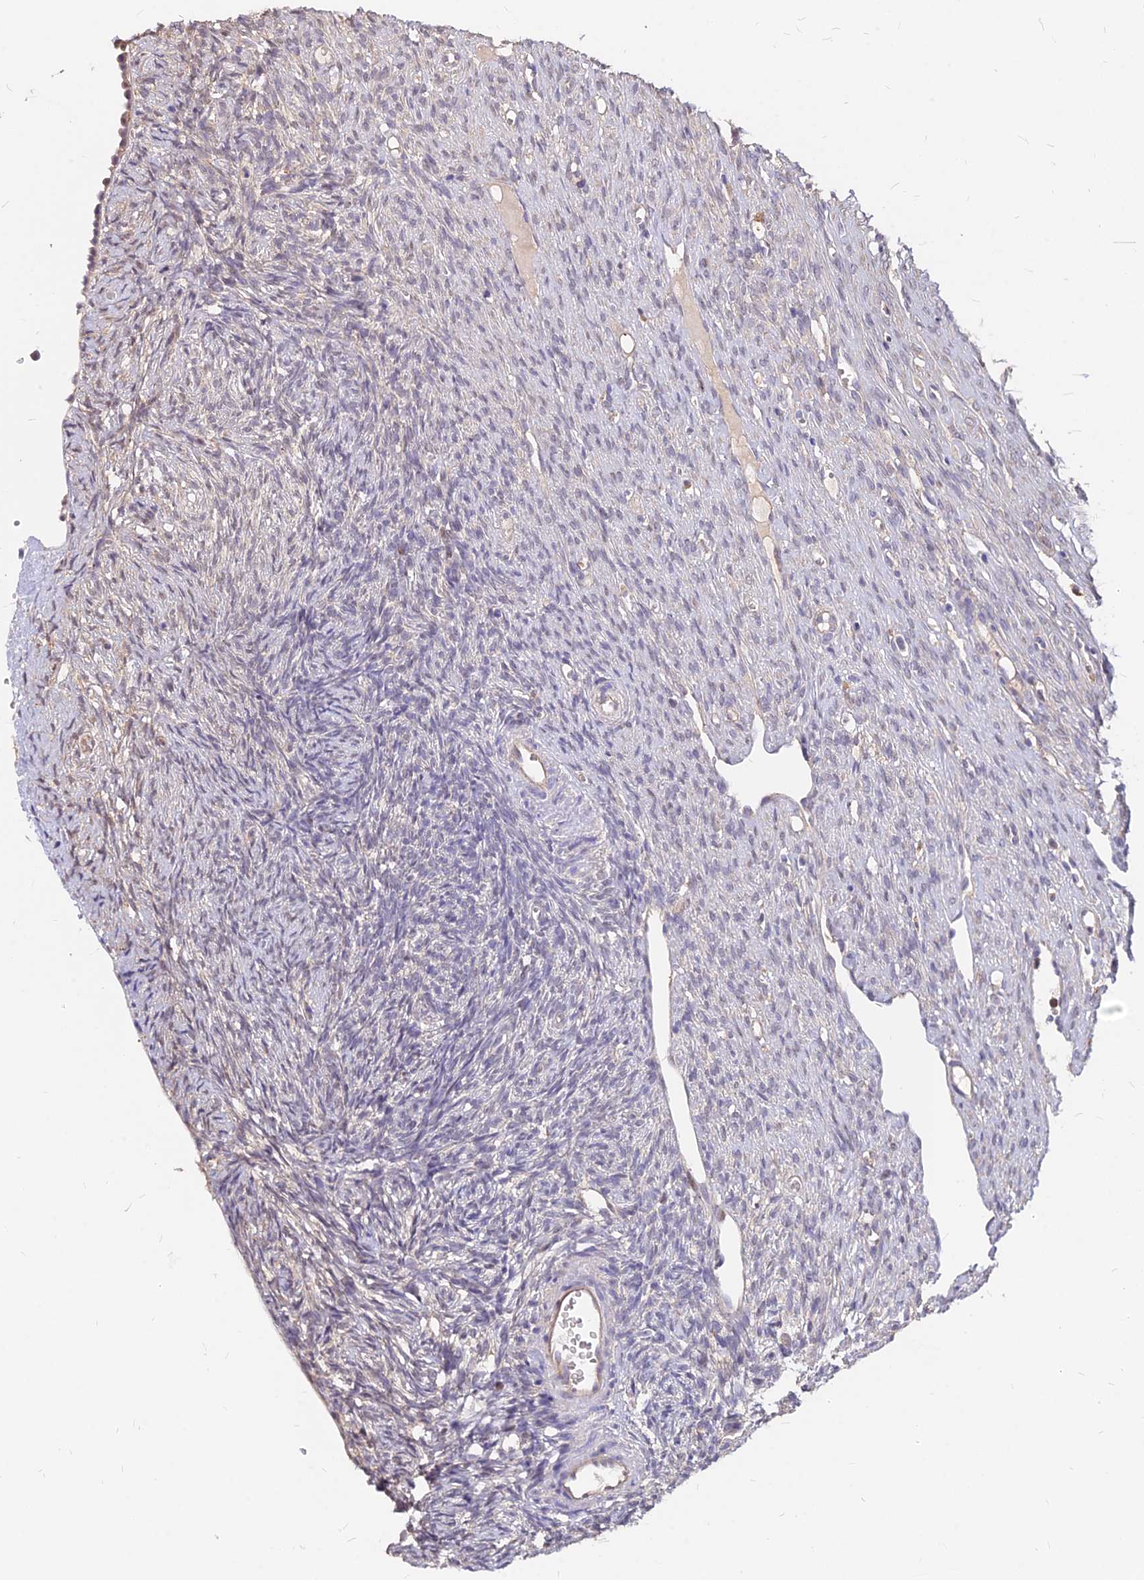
{"staining": {"intensity": "negative", "quantity": "none", "location": "none"}, "tissue": "ovary", "cell_type": "Ovarian stroma cells", "image_type": "normal", "snomed": [{"axis": "morphology", "description": "Normal tissue, NOS"}, {"axis": "topography", "description": "Ovary"}], "caption": "High magnification brightfield microscopy of normal ovary stained with DAB (brown) and counterstained with hematoxylin (blue): ovarian stroma cells show no significant expression. The staining was performed using DAB (3,3'-diaminobenzidine) to visualize the protein expression in brown, while the nuclei were stained in blue with hematoxylin (Magnification: 20x).", "gene": "C11orf68", "patient": {"sex": "female", "age": 51}}